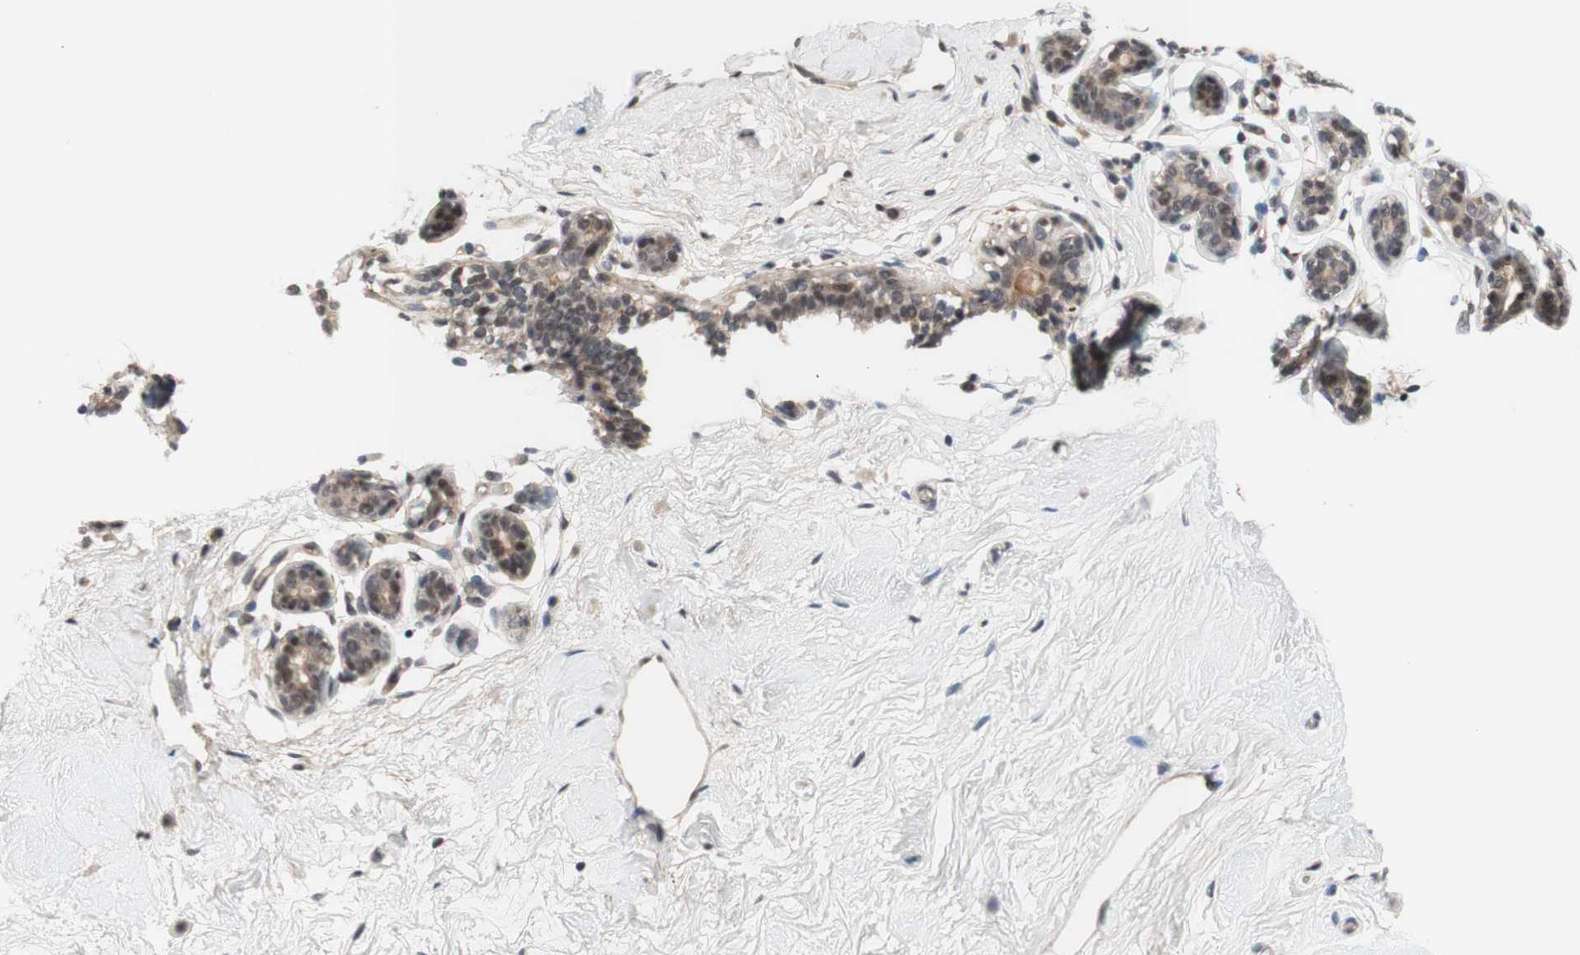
{"staining": {"intensity": "negative", "quantity": "none", "location": "none"}, "tissue": "breast", "cell_type": "Adipocytes", "image_type": "normal", "snomed": [{"axis": "morphology", "description": "Normal tissue, NOS"}, {"axis": "topography", "description": "Breast"}], "caption": "The micrograph displays no significant positivity in adipocytes of breast.", "gene": "CD55", "patient": {"sex": "female", "age": 23}}